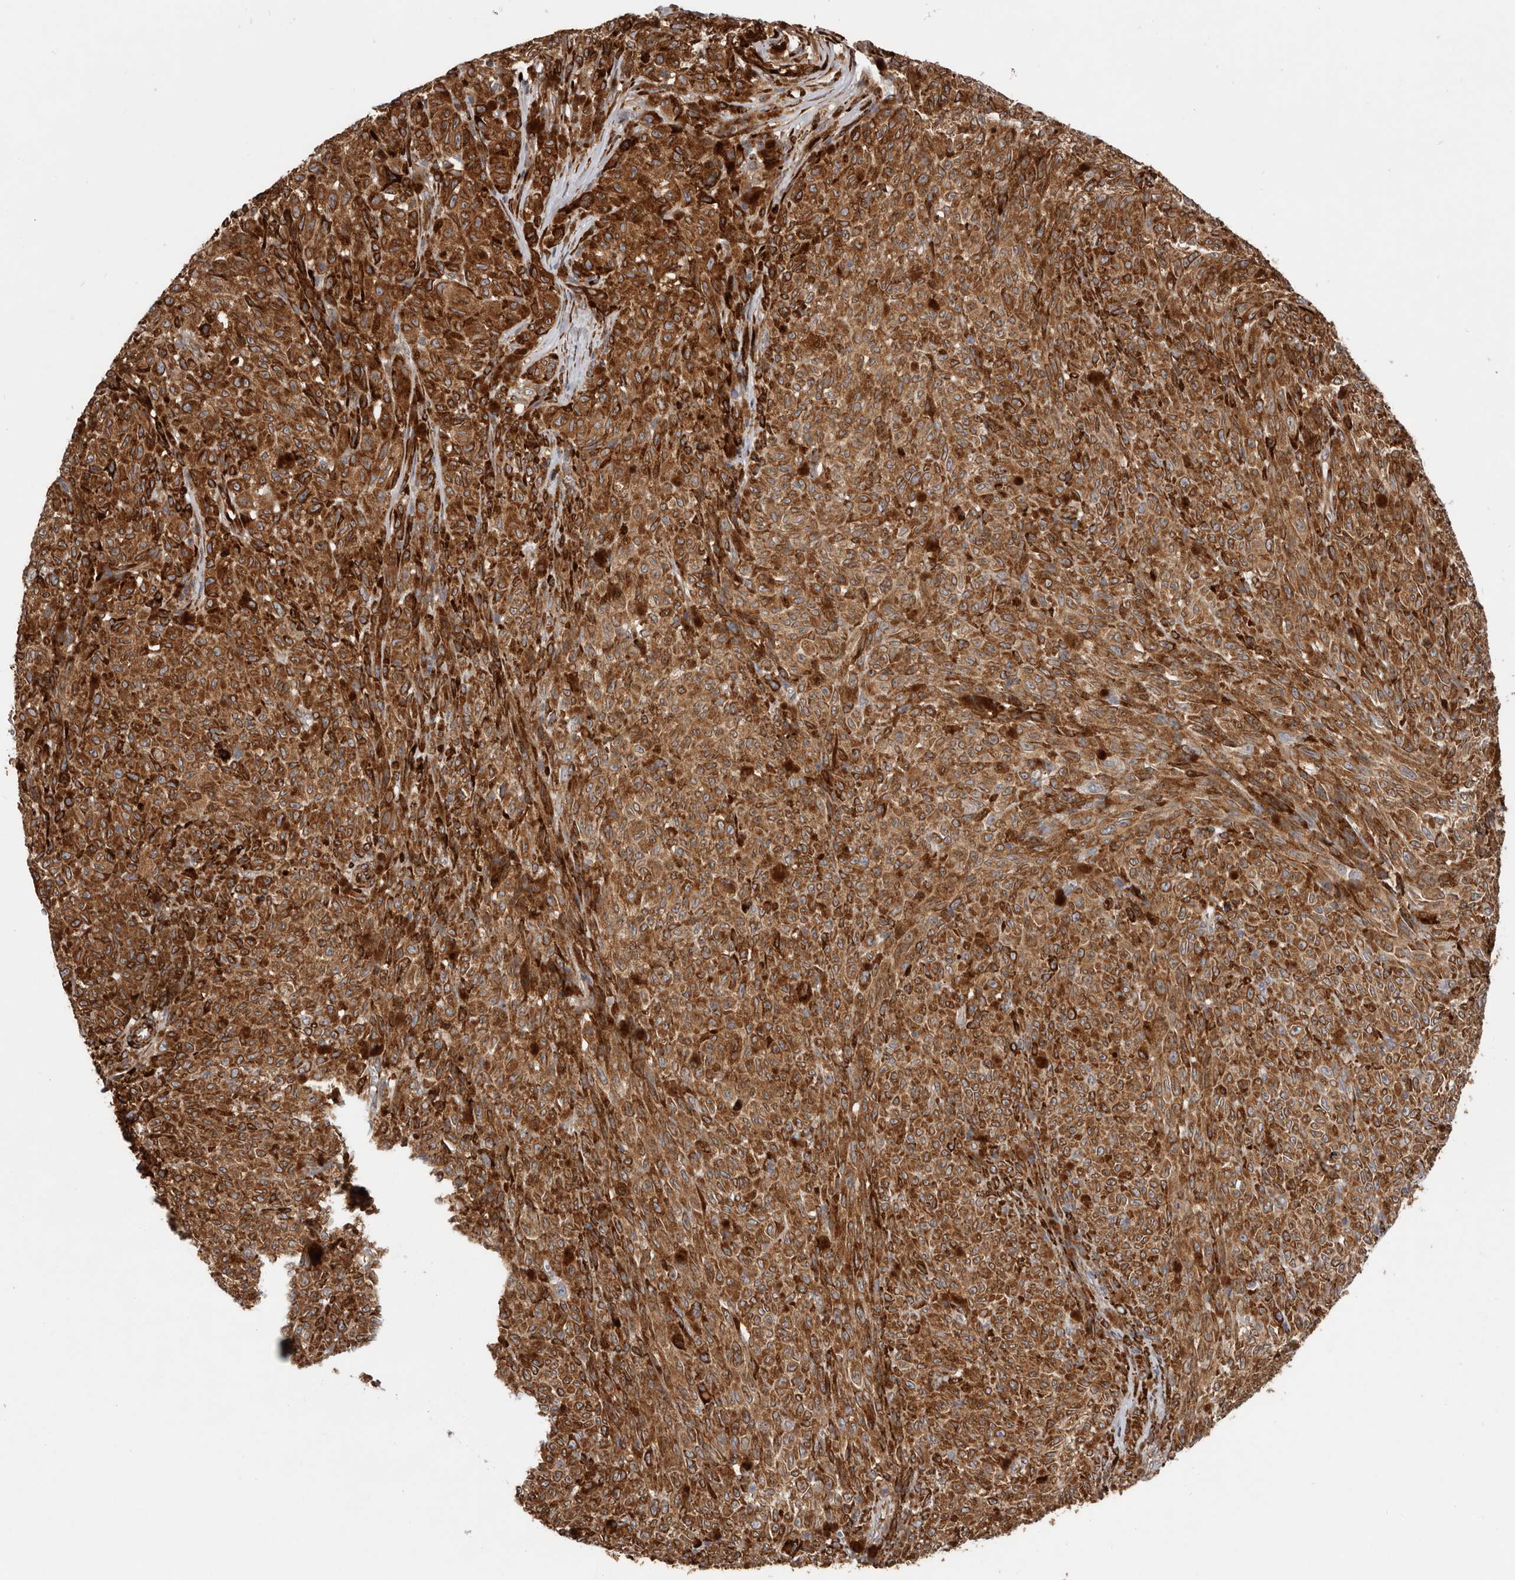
{"staining": {"intensity": "strong", "quantity": ">75%", "location": "cytoplasmic/membranous"}, "tissue": "melanoma", "cell_type": "Tumor cells", "image_type": "cancer", "snomed": [{"axis": "morphology", "description": "Malignant melanoma, NOS"}, {"axis": "topography", "description": "Skin"}], "caption": "Protein expression analysis of malignant melanoma demonstrates strong cytoplasmic/membranous staining in approximately >75% of tumor cells.", "gene": "WDTC1", "patient": {"sex": "female", "age": 82}}